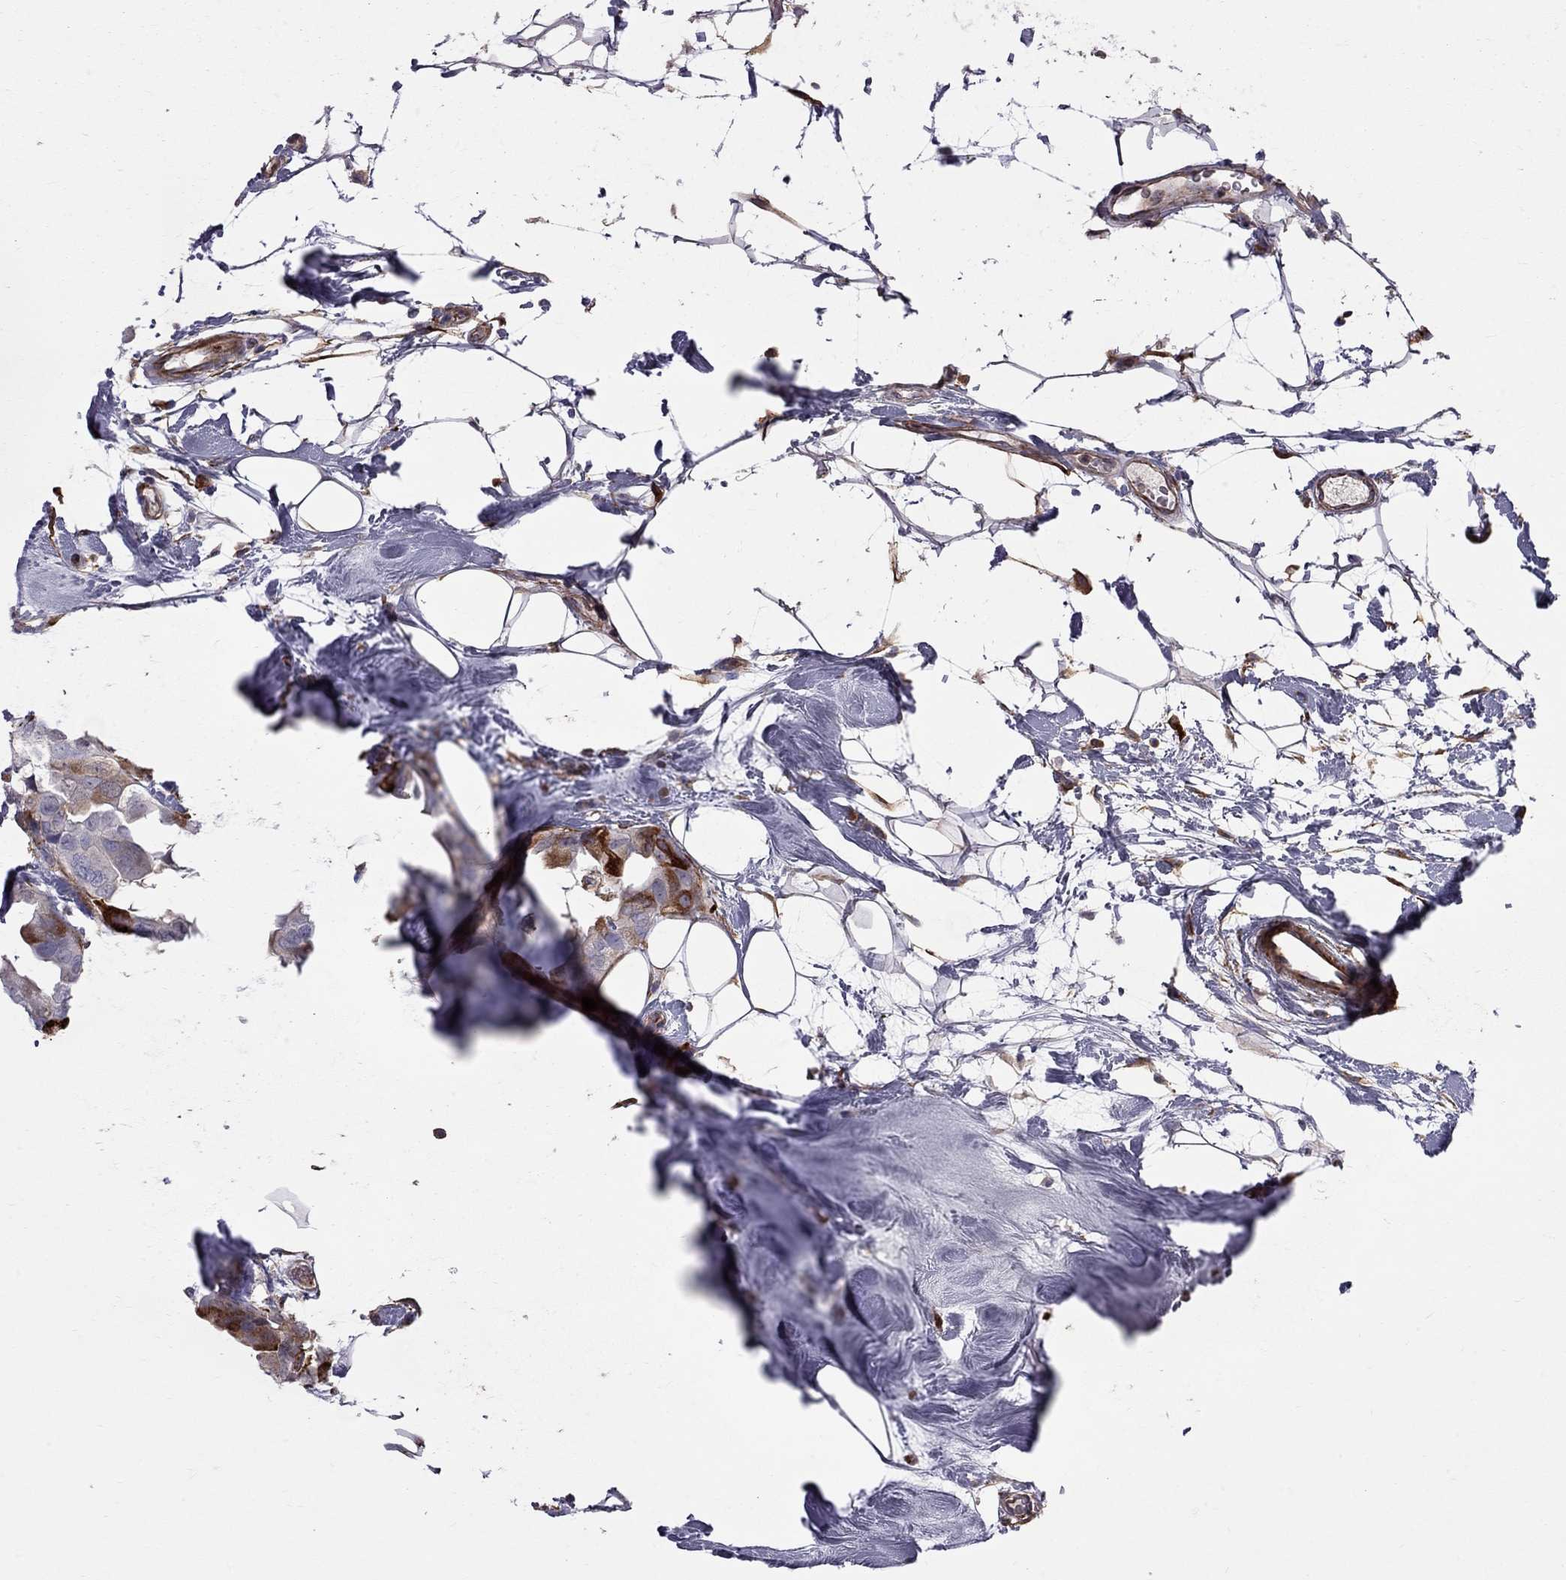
{"staining": {"intensity": "strong", "quantity": "25%-75%", "location": "cytoplasmic/membranous"}, "tissue": "breast cancer", "cell_type": "Tumor cells", "image_type": "cancer", "snomed": [{"axis": "morphology", "description": "Normal tissue, NOS"}, {"axis": "morphology", "description": "Duct carcinoma"}, {"axis": "topography", "description": "Breast"}], "caption": "Immunohistochemical staining of human breast cancer (invasive ductal carcinoma) reveals high levels of strong cytoplasmic/membranous protein positivity in approximately 25%-75% of tumor cells. Nuclei are stained in blue.", "gene": "EIF4E3", "patient": {"sex": "female", "age": 40}}